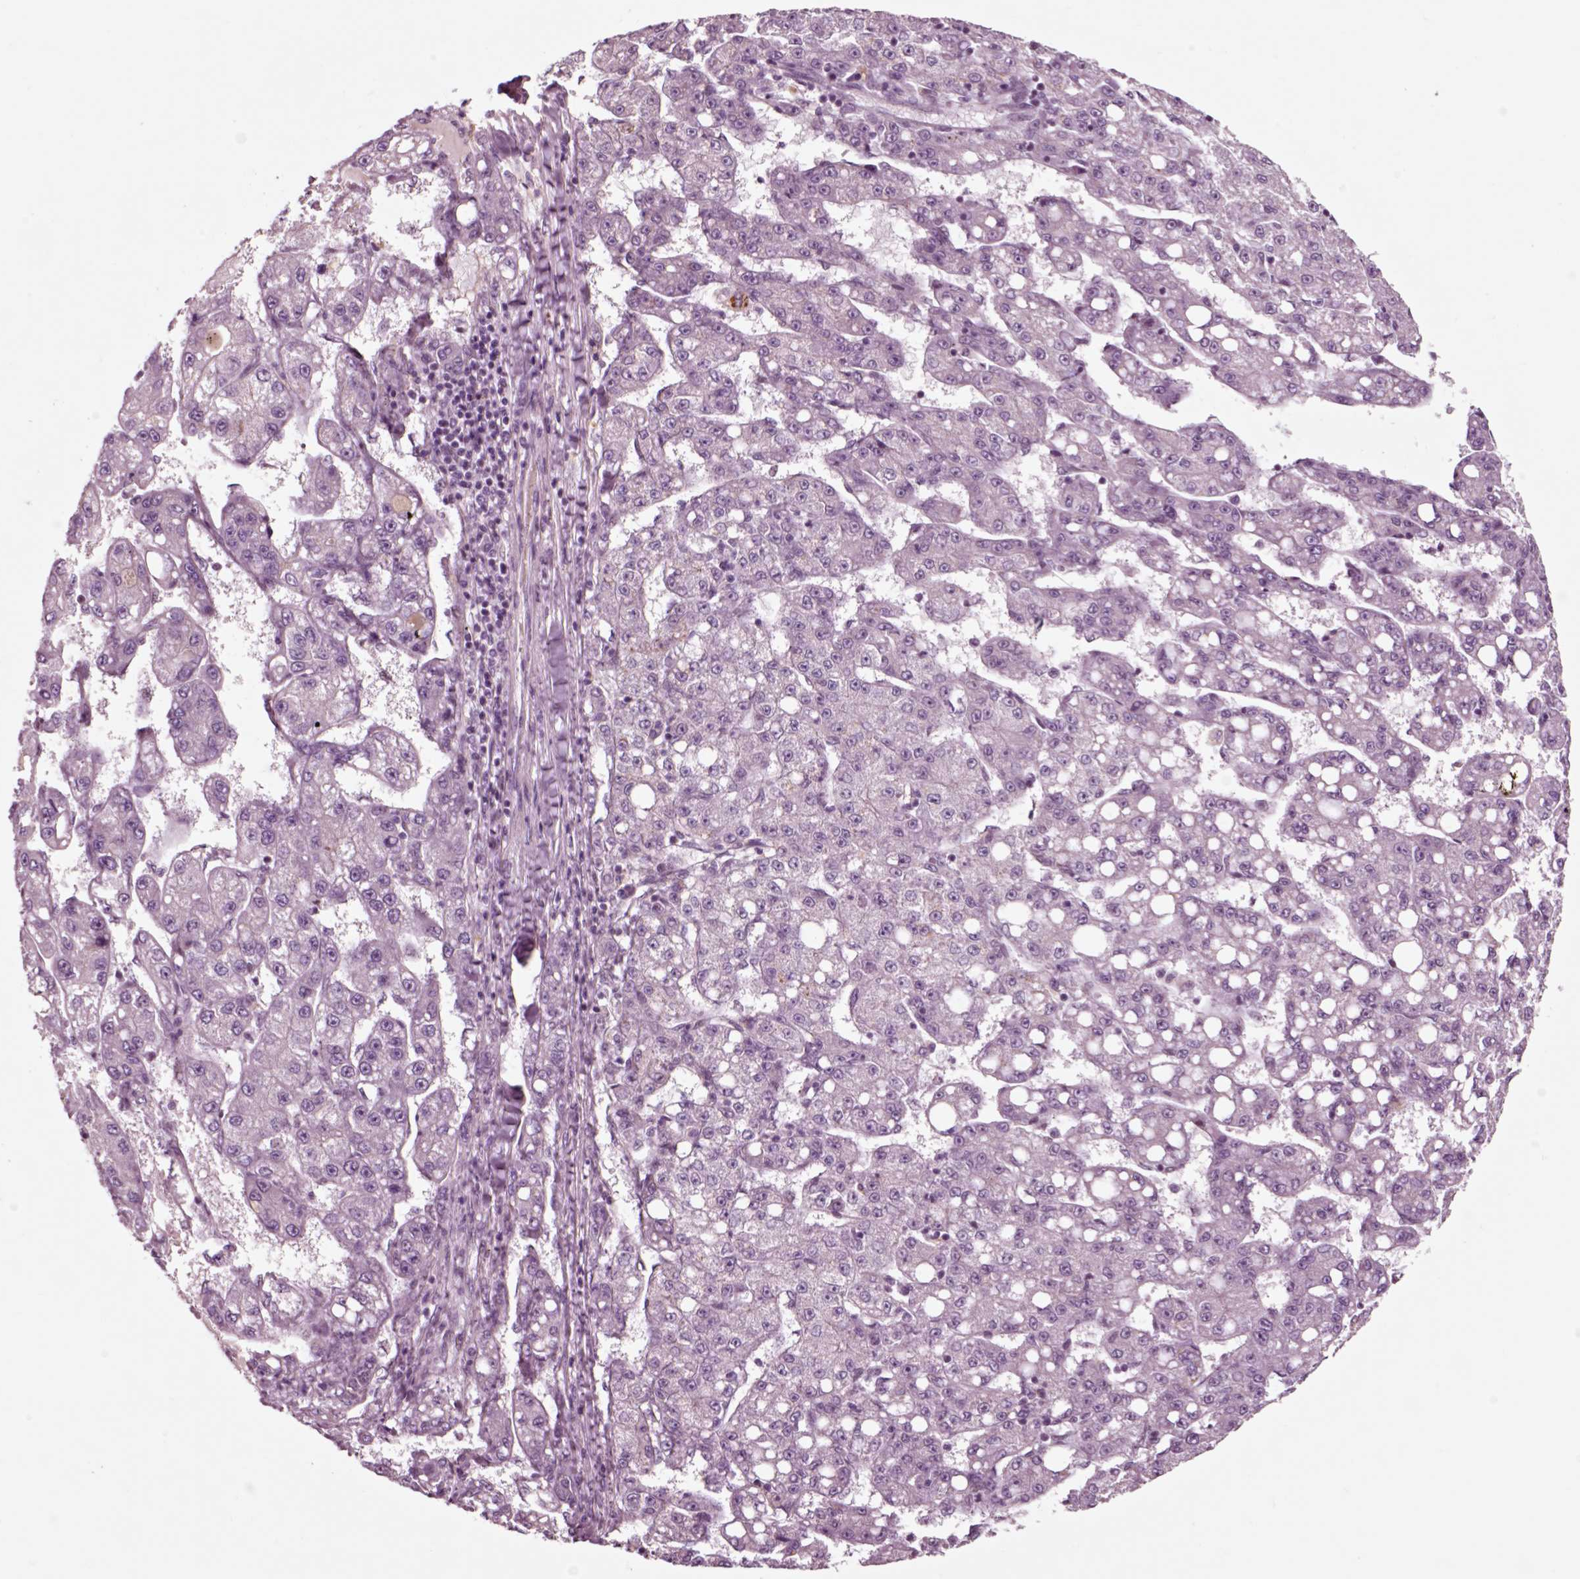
{"staining": {"intensity": "negative", "quantity": "none", "location": "none"}, "tissue": "liver cancer", "cell_type": "Tumor cells", "image_type": "cancer", "snomed": [{"axis": "morphology", "description": "Carcinoma, Hepatocellular, NOS"}, {"axis": "topography", "description": "Liver"}], "caption": "The photomicrograph displays no staining of tumor cells in liver cancer. Brightfield microscopy of IHC stained with DAB (brown) and hematoxylin (blue), captured at high magnification.", "gene": "CHGB", "patient": {"sex": "female", "age": 65}}